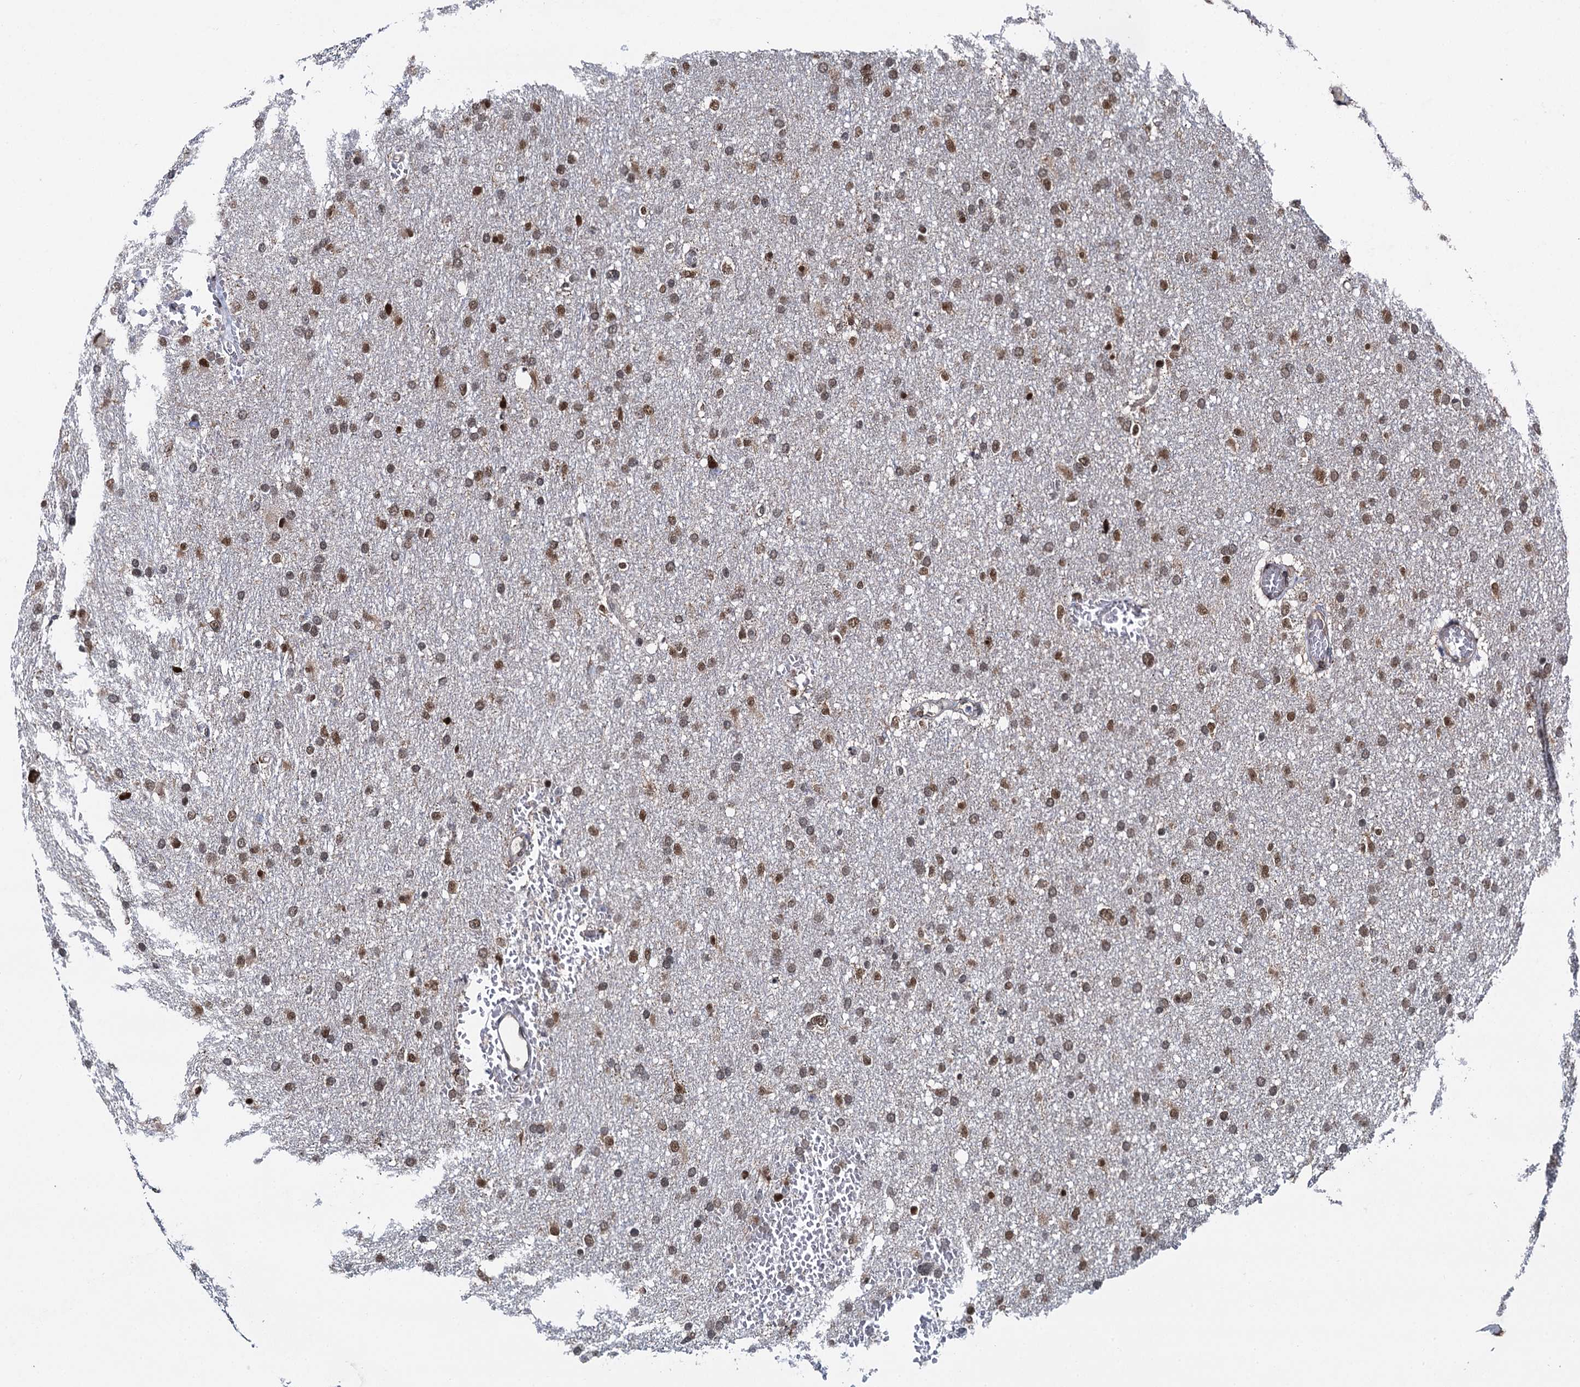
{"staining": {"intensity": "moderate", "quantity": ">75%", "location": "nuclear"}, "tissue": "glioma", "cell_type": "Tumor cells", "image_type": "cancer", "snomed": [{"axis": "morphology", "description": "Glioma, malignant, High grade"}, {"axis": "topography", "description": "Cerebral cortex"}], "caption": "Immunohistochemistry (IHC) staining of malignant glioma (high-grade), which exhibits medium levels of moderate nuclear staining in approximately >75% of tumor cells indicating moderate nuclear protein expression. The staining was performed using DAB (3,3'-diaminobenzidine) (brown) for protein detection and nuclei were counterstained in hematoxylin (blue).", "gene": "RUFY2", "patient": {"sex": "female", "age": 36}}